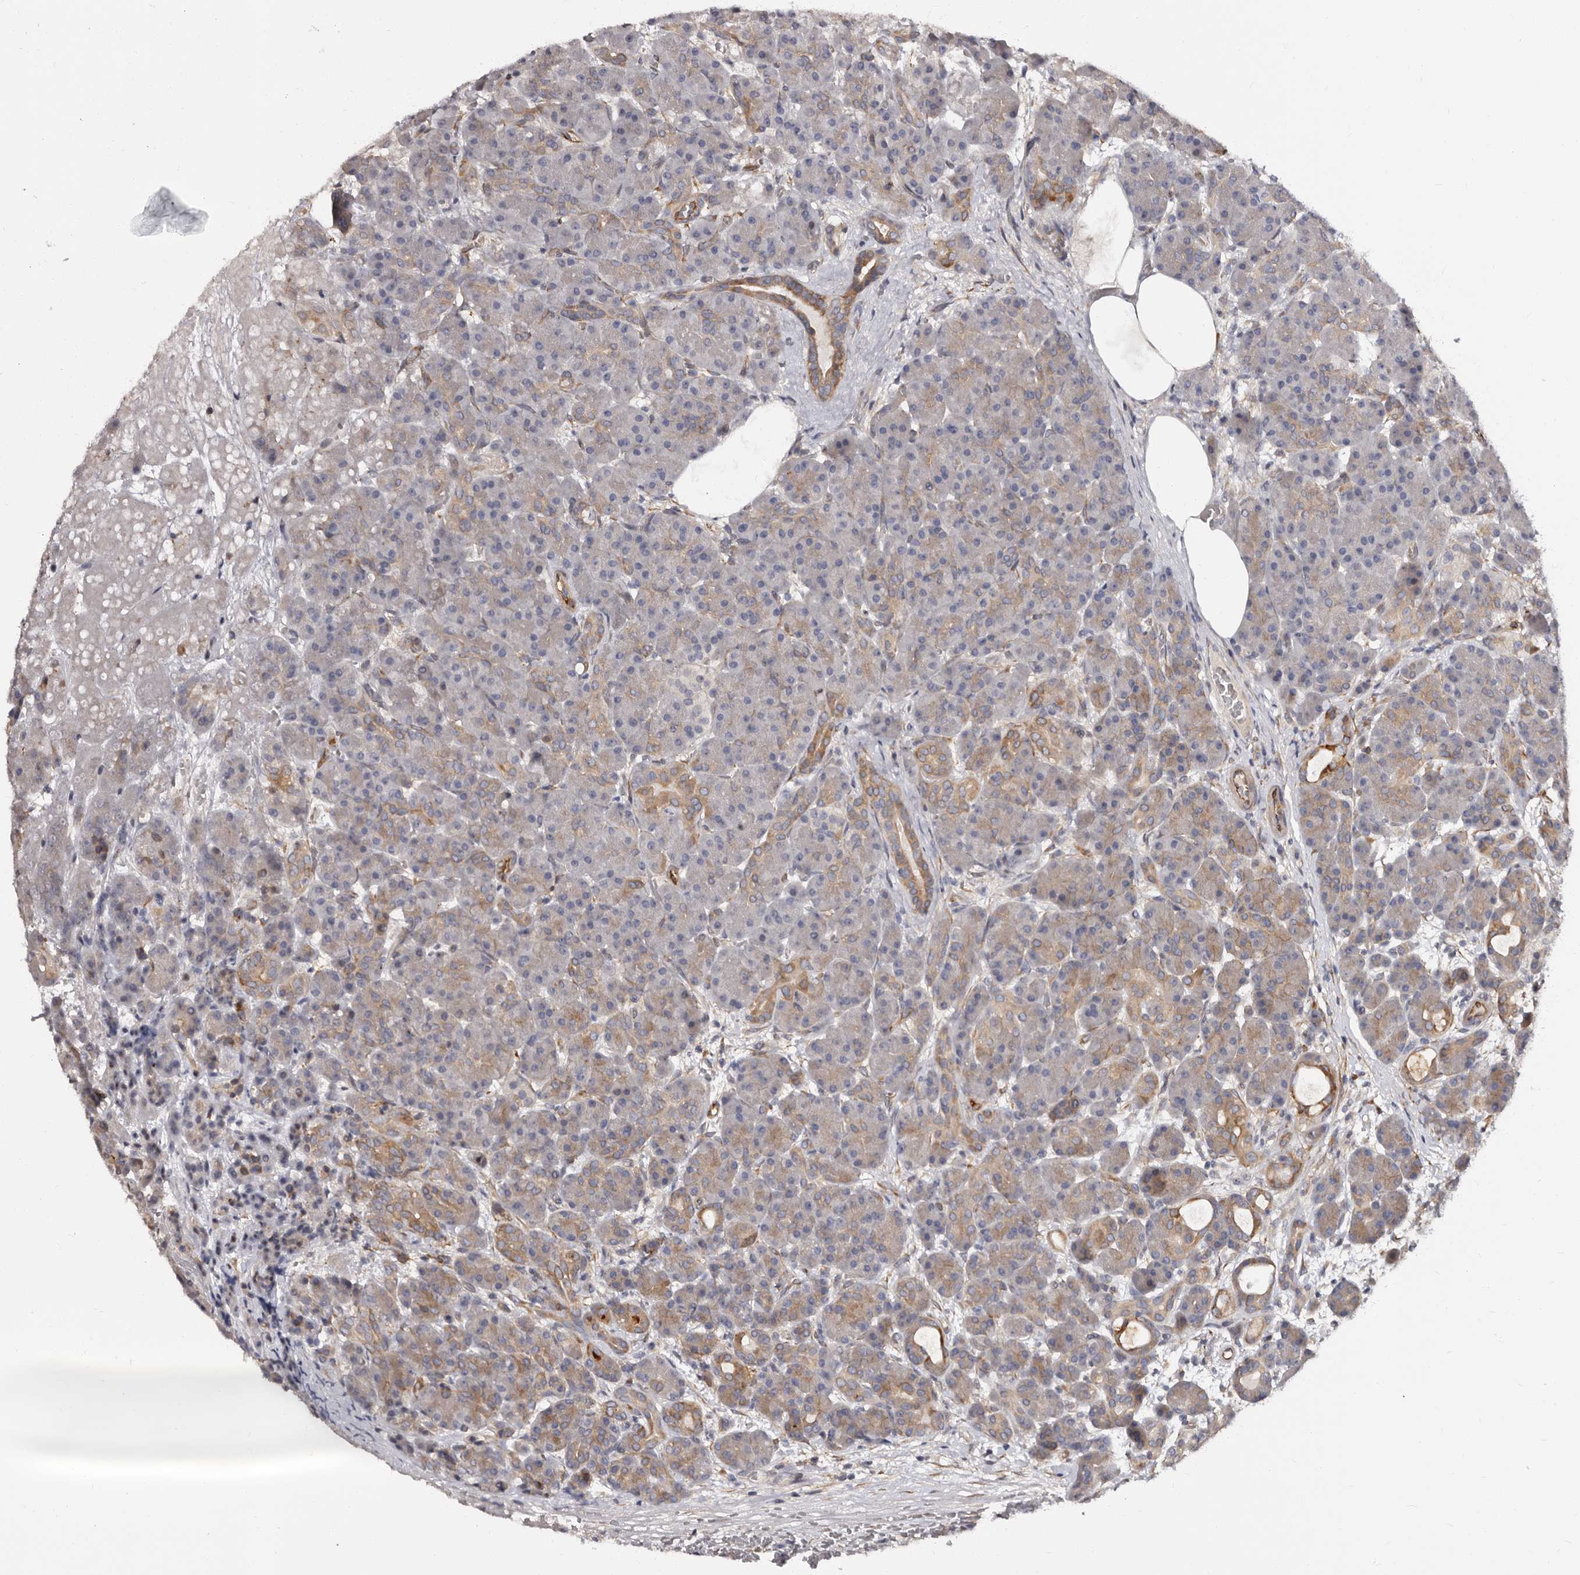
{"staining": {"intensity": "strong", "quantity": "25%-75%", "location": "cytoplasmic/membranous"}, "tissue": "pancreas", "cell_type": "Exocrine glandular cells", "image_type": "normal", "snomed": [{"axis": "morphology", "description": "Normal tissue, NOS"}, {"axis": "topography", "description": "Pancreas"}], "caption": "Unremarkable pancreas was stained to show a protein in brown. There is high levels of strong cytoplasmic/membranous positivity in about 25%-75% of exocrine glandular cells. Immunohistochemistry stains the protein in brown and the nuclei are stained blue.", "gene": "TBC1D22B", "patient": {"sex": "male", "age": 63}}